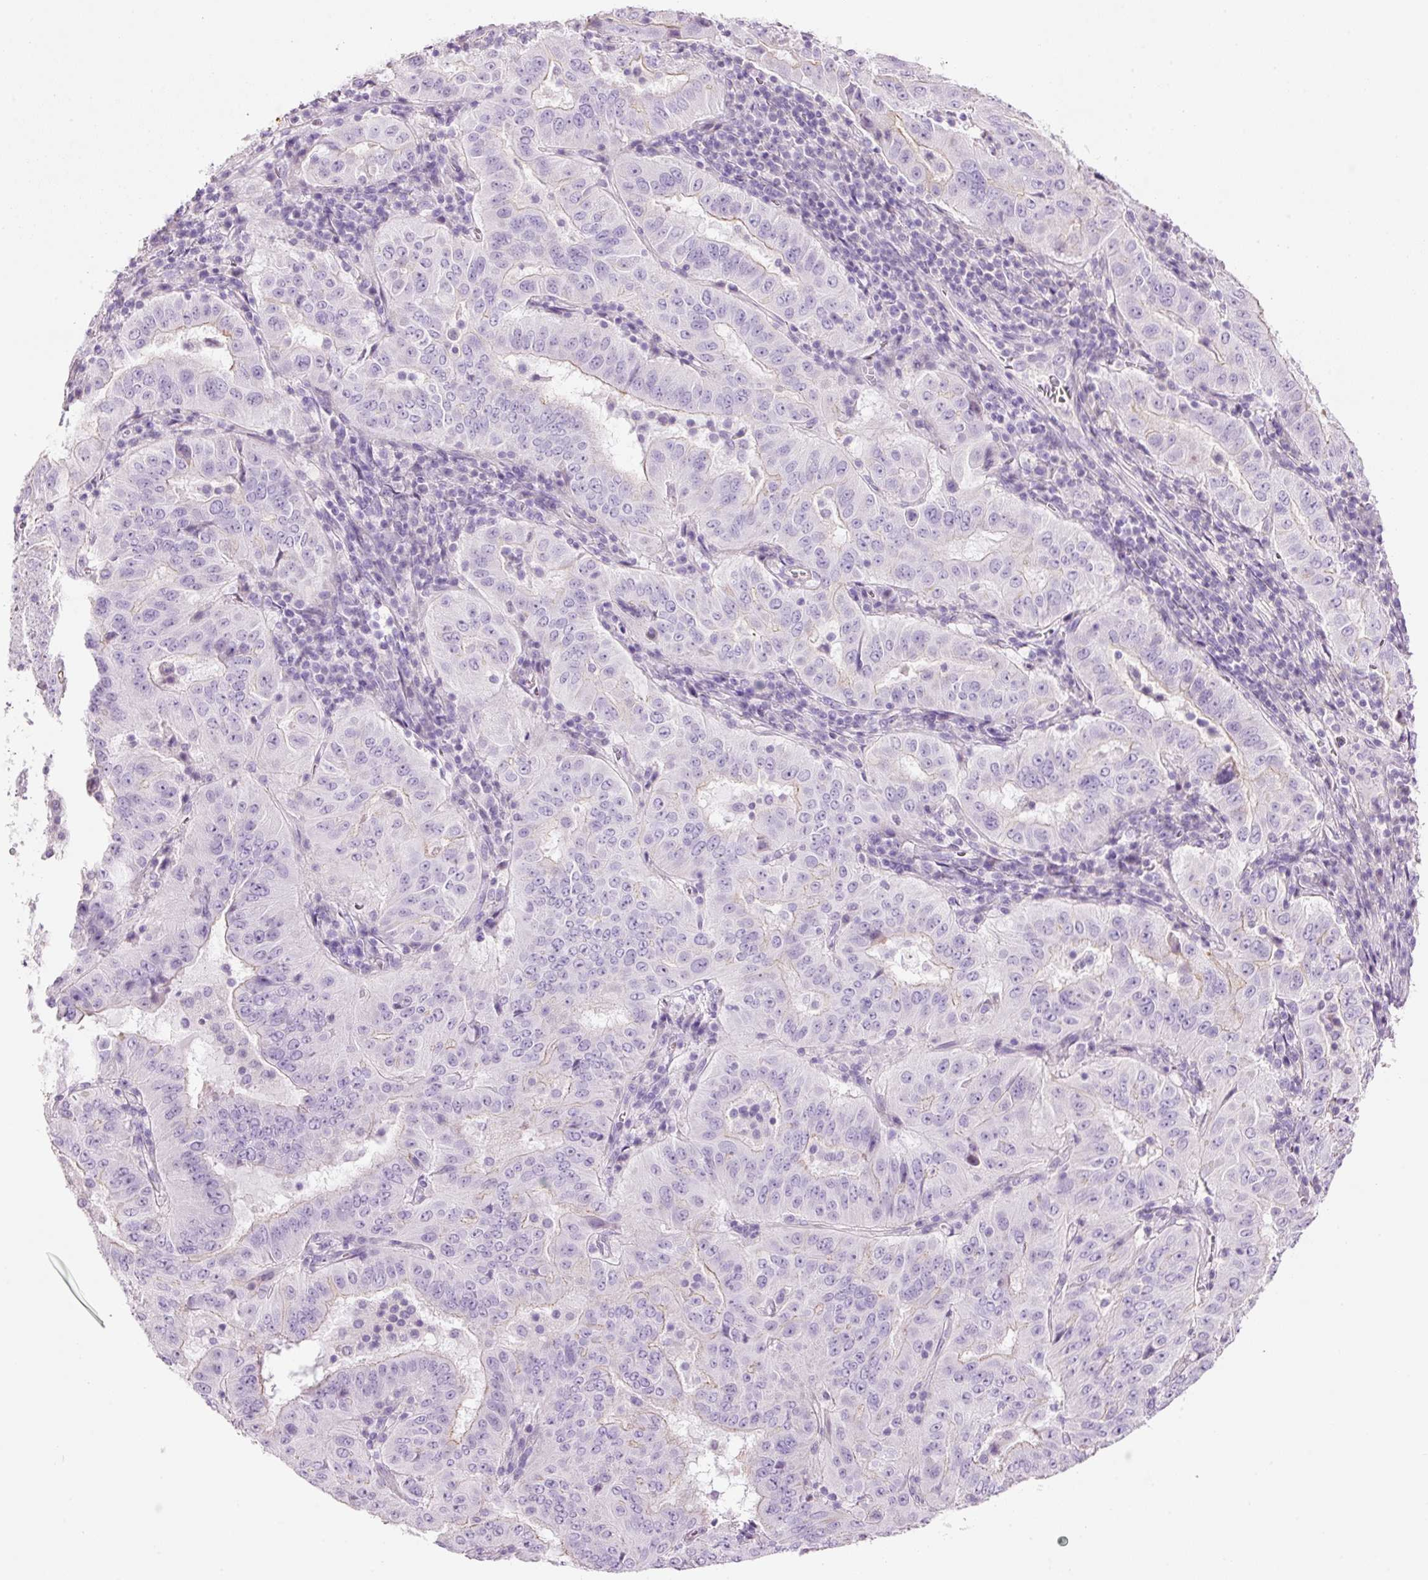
{"staining": {"intensity": "negative", "quantity": "none", "location": "none"}, "tissue": "pancreatic cancer", "cell_type": "Tumor cells", "image_type": "cancer", "snomed": [{"axis": "morphology", "description": "Adenocarcinoma, NOS"}, {"axis": "topography", "description": "Pancreas"}], "caption": "Pancreatic cancer was stained to show a protein in brown. There is no significant positivity in tumor cells.", "gene": "CMA1", "patient": {"sex": "male", "age": 63}}